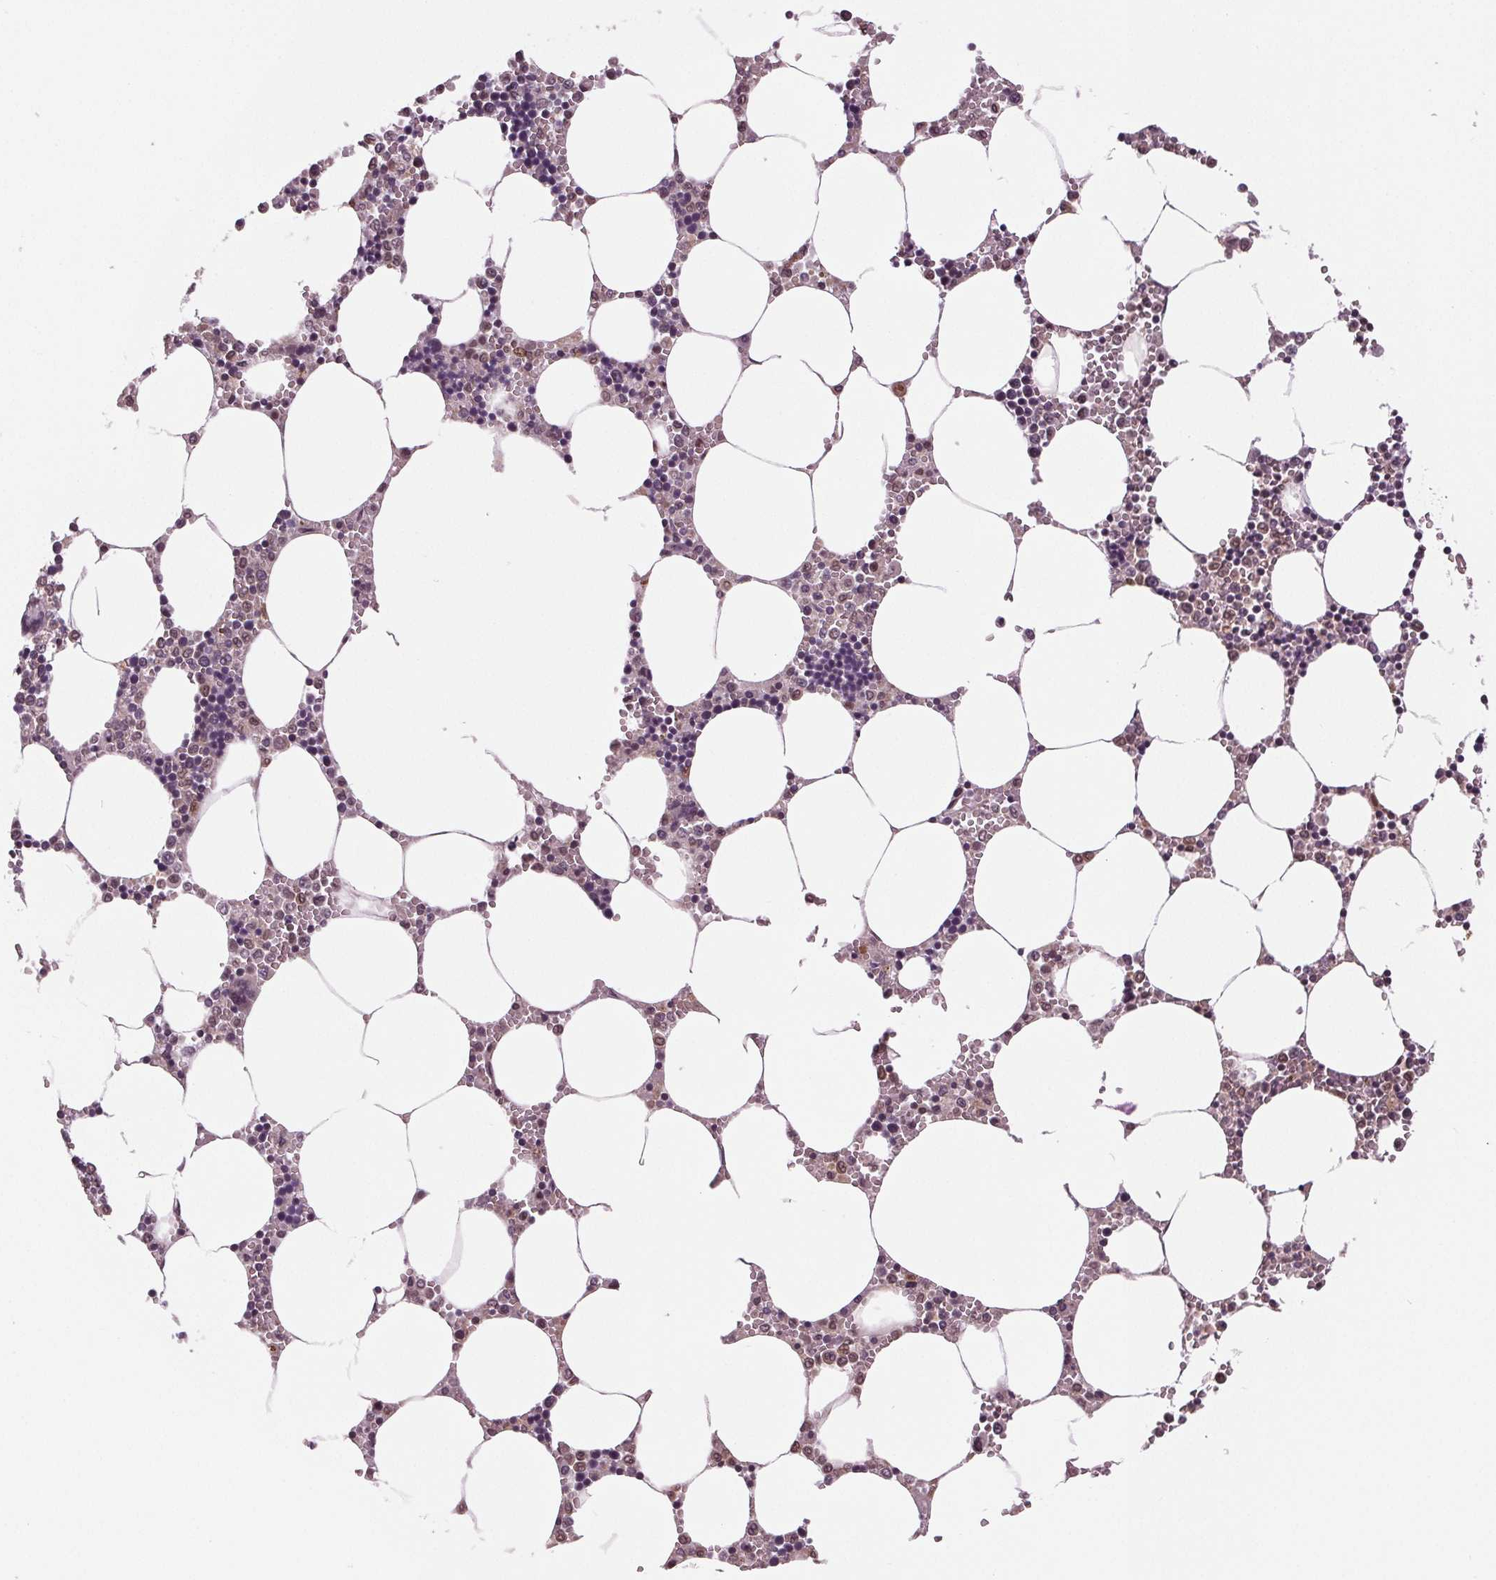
{"staining": {"intensity": "moderate", "quantity": "25%-75%", "location": "cytoplasmic/membranous,nuclear"}, "tissue": "bone marrow", "cell_type": "Hematopoietic cells", "image_type": "normal", "snomed": [{"axis": "morphology", "description": "Normal tissue, NOS"}, {"axis": "topography", "description": "Bone marrow"}], "caption": "Protein staining of unremarkable bone marrow reveals moderate cytoplasmic/membranous,nuclear positivity in about 25%-75% of hematopoietic cells.", "gene": "STAT3", "patient": {"sex": "male", "age": 54}}